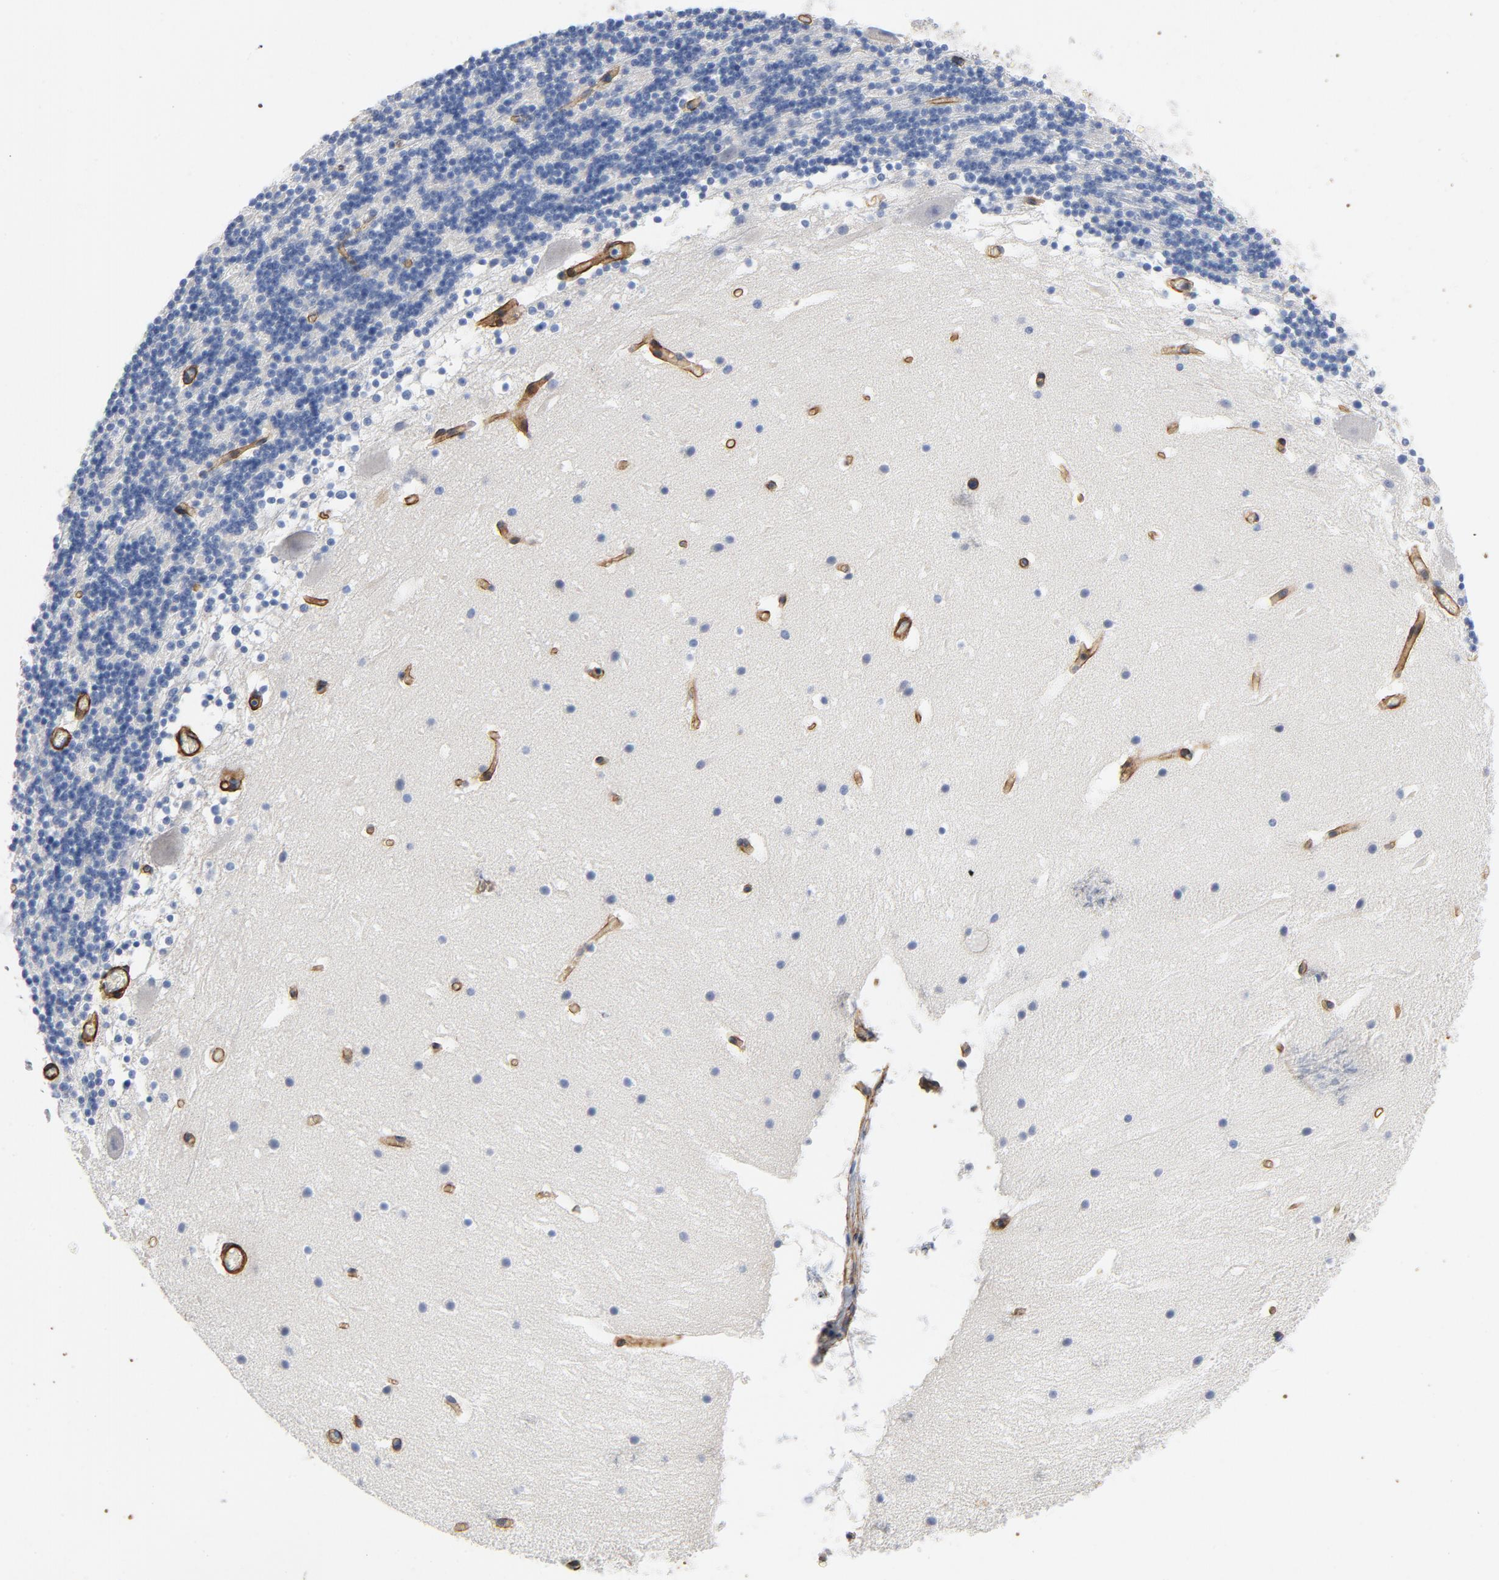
{"staining": {"intensity": "negative", "quantity": "none", "location": "none"}, "tissue": "cerebellum", "cell_type": "Cells in granular layer", "image_type": "normal", "snomed": [{"axis": "morphology", "description": "Normal tissue, NOS"}, {"axis": "topography", "description": "Cerebellum"}], "caption": "Immunohistochemistry (IHC) photomicrograph of normal human cerebellum stained for a protein (brown), which exhibits no staining in cells in granular layer.", "gene": "LAMC1", "patient": {"sex": "male", "age": 45}}